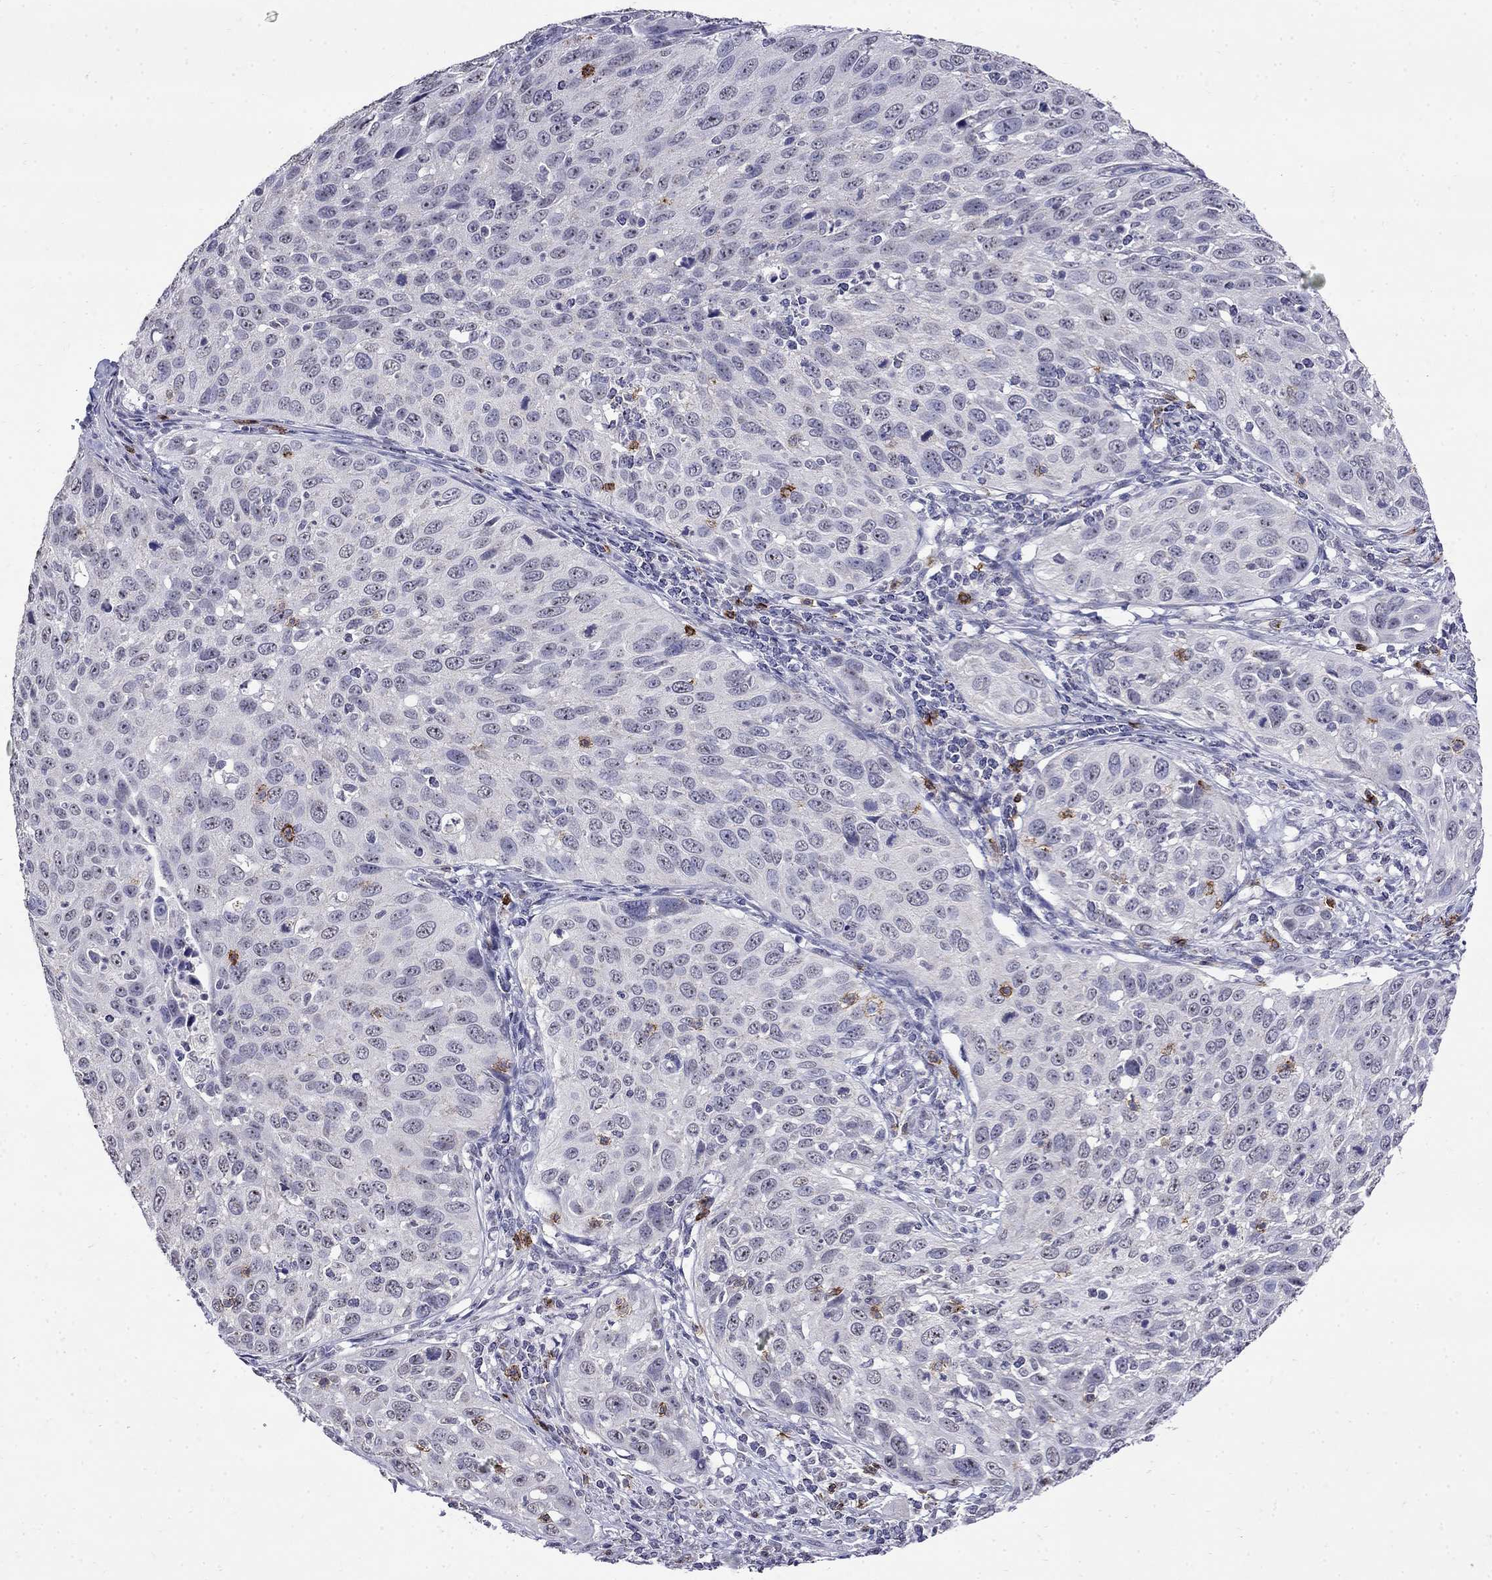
{"staining": {"intensity": "negative", "quantity": "none", "location": "none"}, "tissue": "cervical cancer", "cell_type": "Tumor cells", "image_type": "cancer", "snomed": [{"axis": "morphology", "description": "Squamous cell carcinoma, NOS"}, {"axis": "topography", "description": "Cervix"}], "caption": "DAB immunohistochemical staining of human cervical cancer (squamous cell carcinoma) displays no significant positivity in tumor cells. (Stains: DAB (3,3'-diaminobenzidine) immunohistochemistry with hematoxylin counter stain, Microscopy: brightfield microscopy at high magnification).", "gene": "CD8B", "patient": {"sex": "female", "age": 26}}